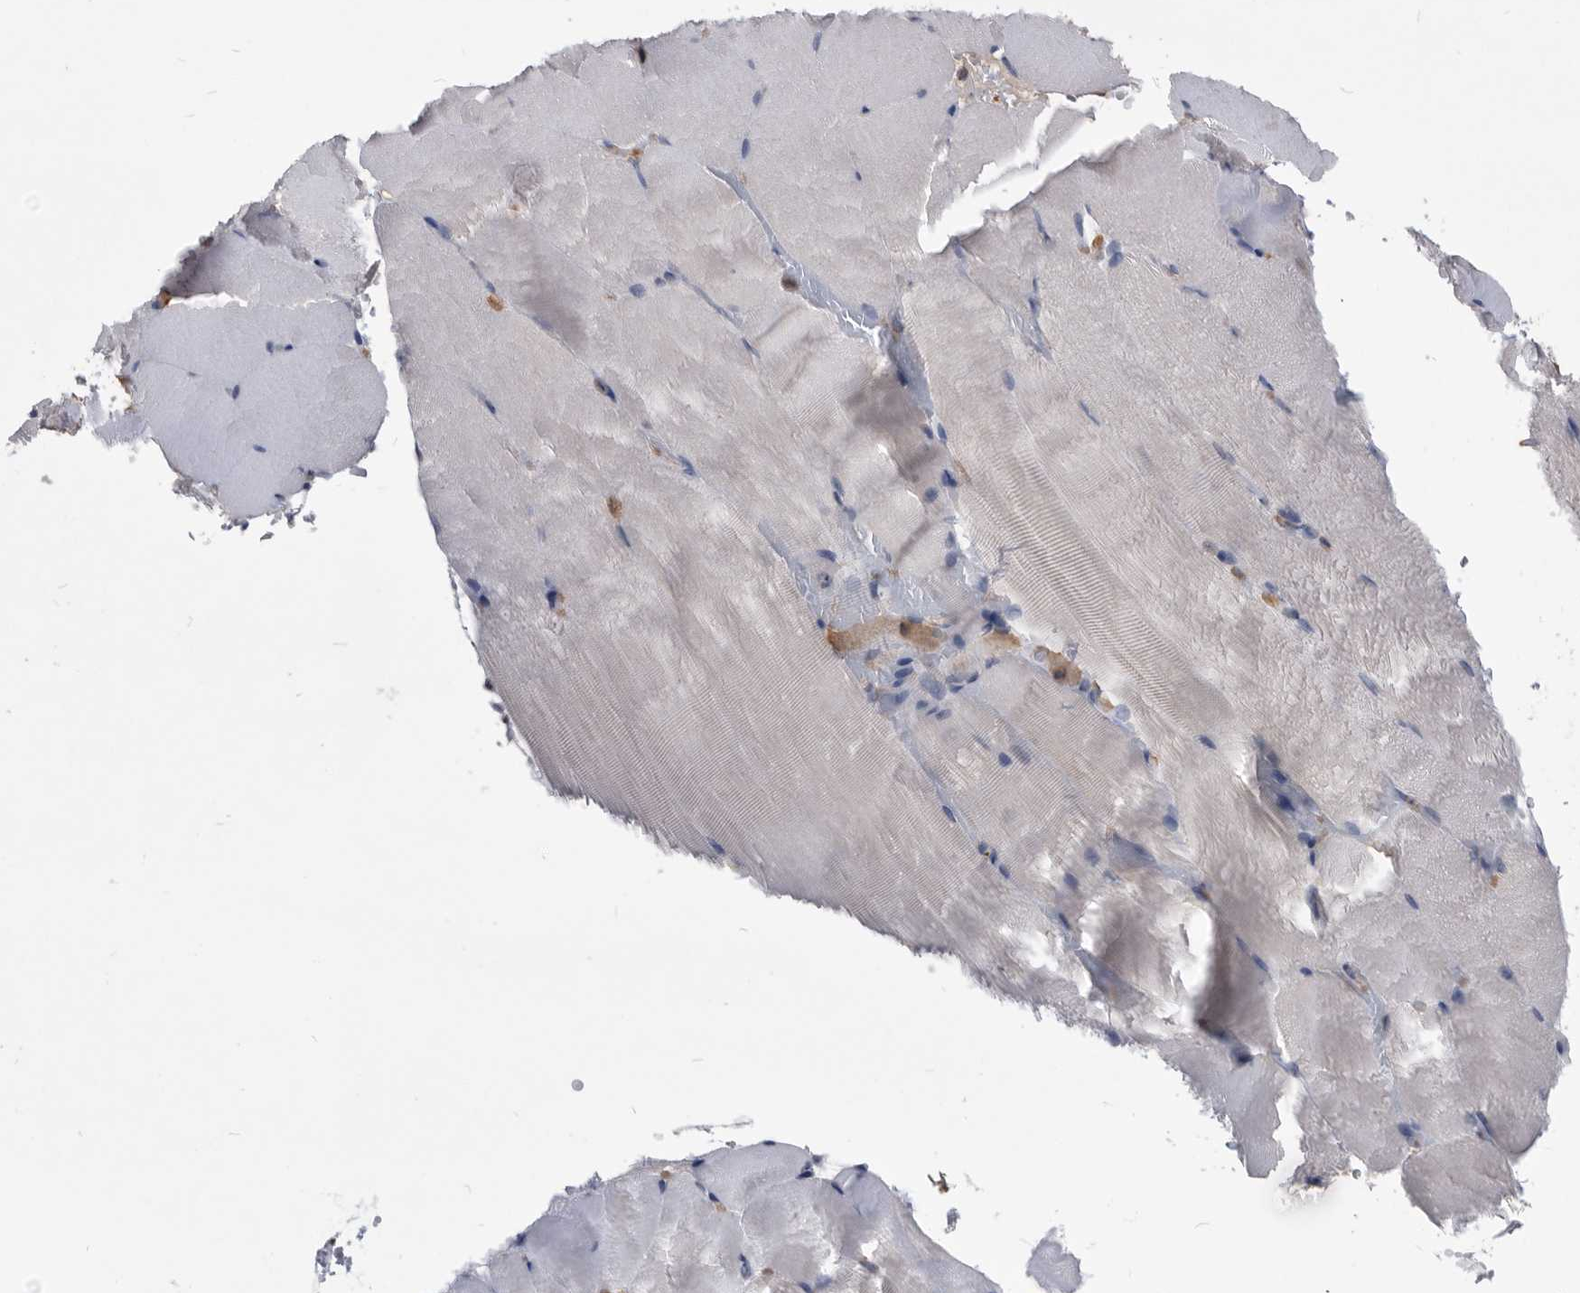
{"staining": {"intensity": "negative", "quantity": "none", "location": "none"}, "tissue": "skeletal muscle", "cell_type": "Myocytes", "image_type": "normal", "snomed": [{"axis": "morphology", "description": "Normal tissue, NOS"}, {"axis": "topography", "description": "Skeletal muscle"}, {"axis": "topography", "description": "Parathyroid gland"}], "caption": "The histopathology image reveals no significant expression in myocytes of skeletal muscle. Nuclei are stained in blue.", "gene": "PDXK", "patient": {"sex": "female", "age": 37}}